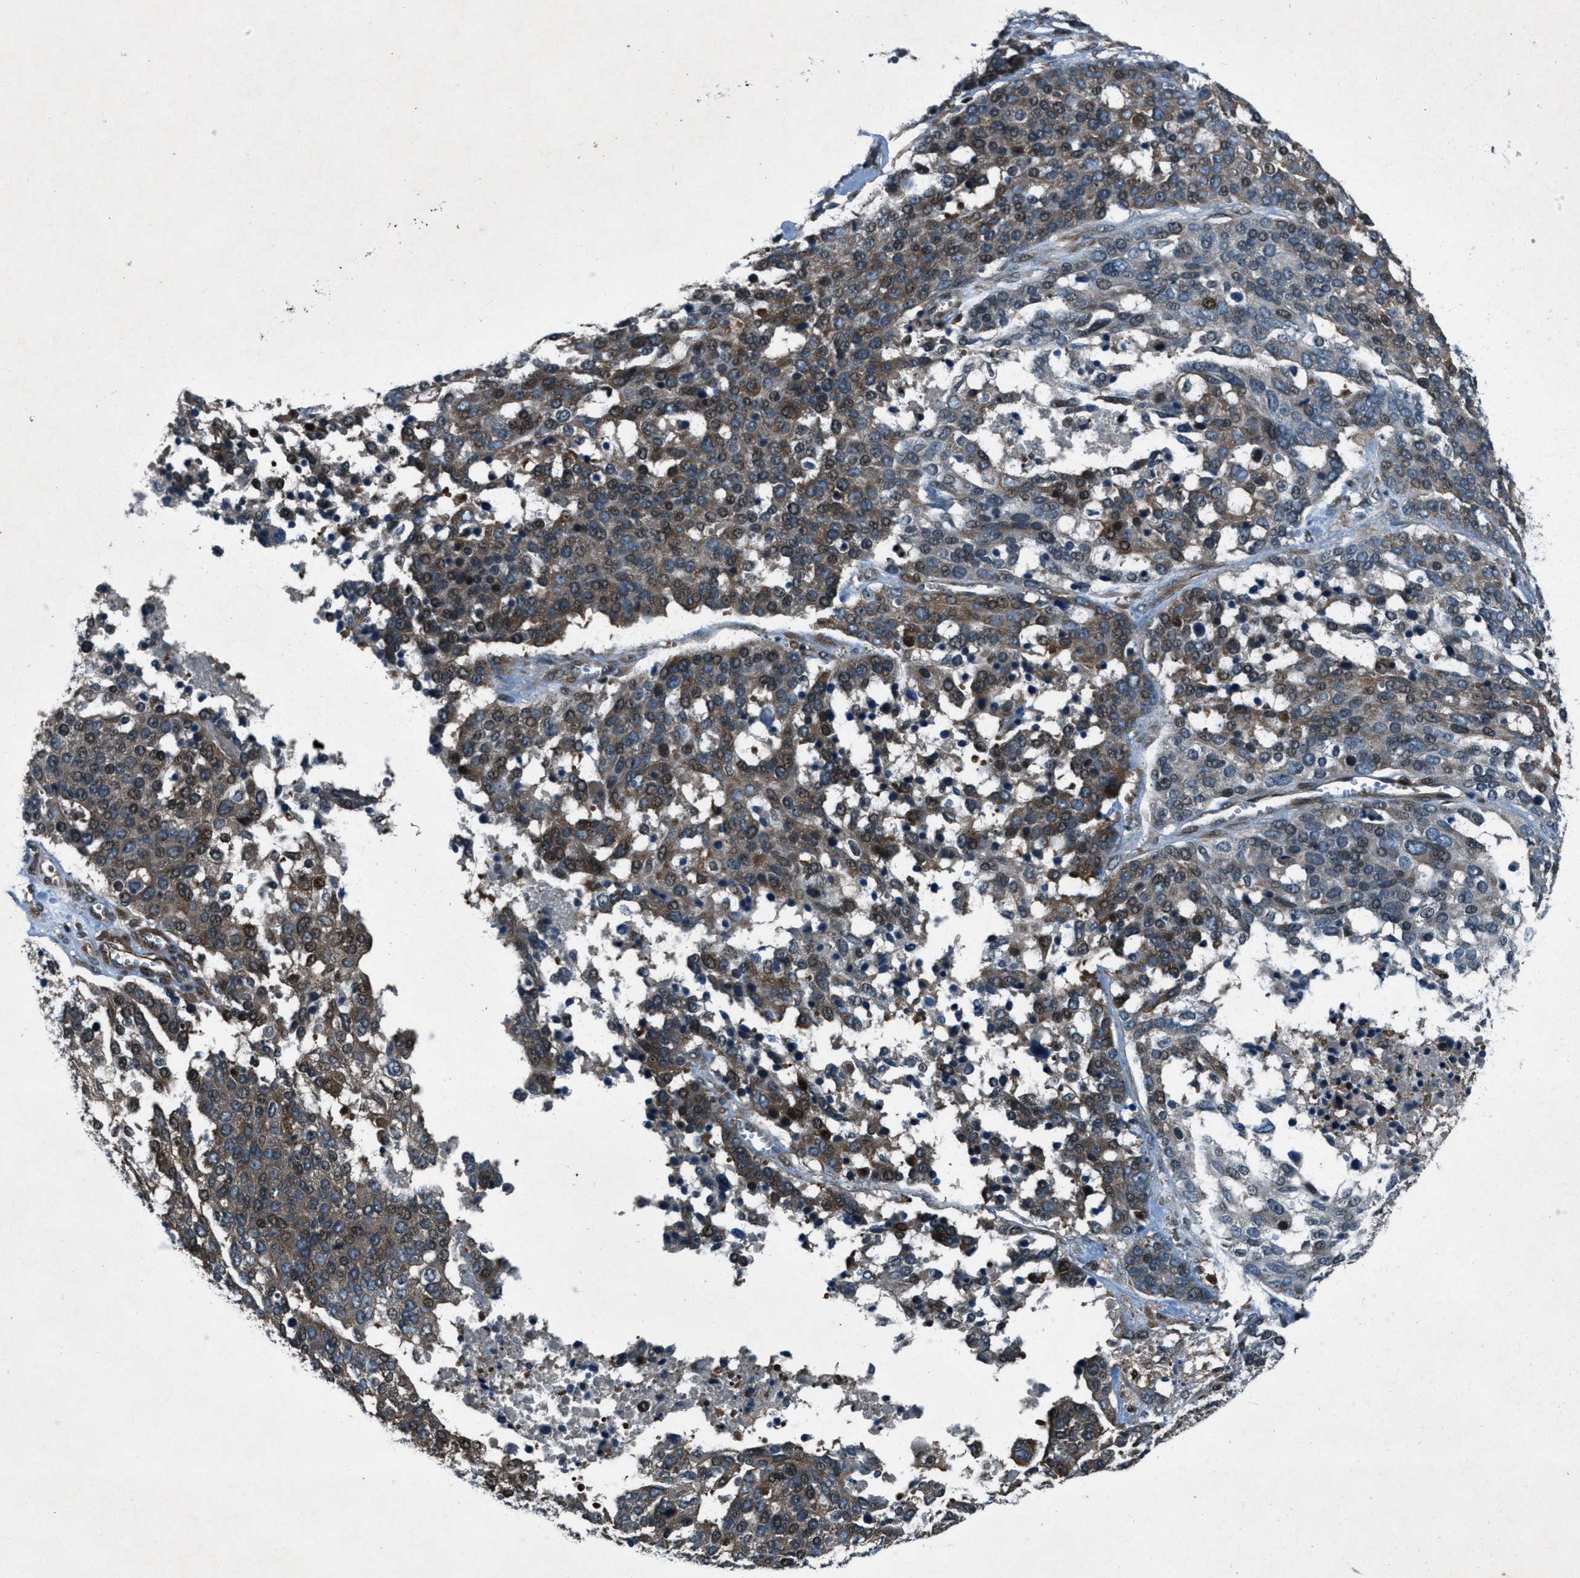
{"staining": {"intensity": "moderate", "quantity": ">75%", "location": "cytoplasmic/membranous,nuclear"}, "tissue": "ovarian cancer", "cell_type": "Tumor cells", "image_type": "cancer", "snomed": [{"axis": "morphology", "description": "Cystadenocarcinoma, serous, NOS"}, {"axis": "topography", "description": "Ovary"}], "caption": "Immunohistochemical staining of ovarian cancer (serous cystadenocarcinoma) reveals moderate cytoplasmic/membranous and nuclear protein expression in approximately >75% of tumor cells. The protein of interest is stained brown, and the nuclei are stained in blue (DAB (3,3'-diaminobenzidine) IHC with brightfield microscopy, high magnification).", "gene": "EPSTI1", "patient": {"sex": "female", "age": 44}}